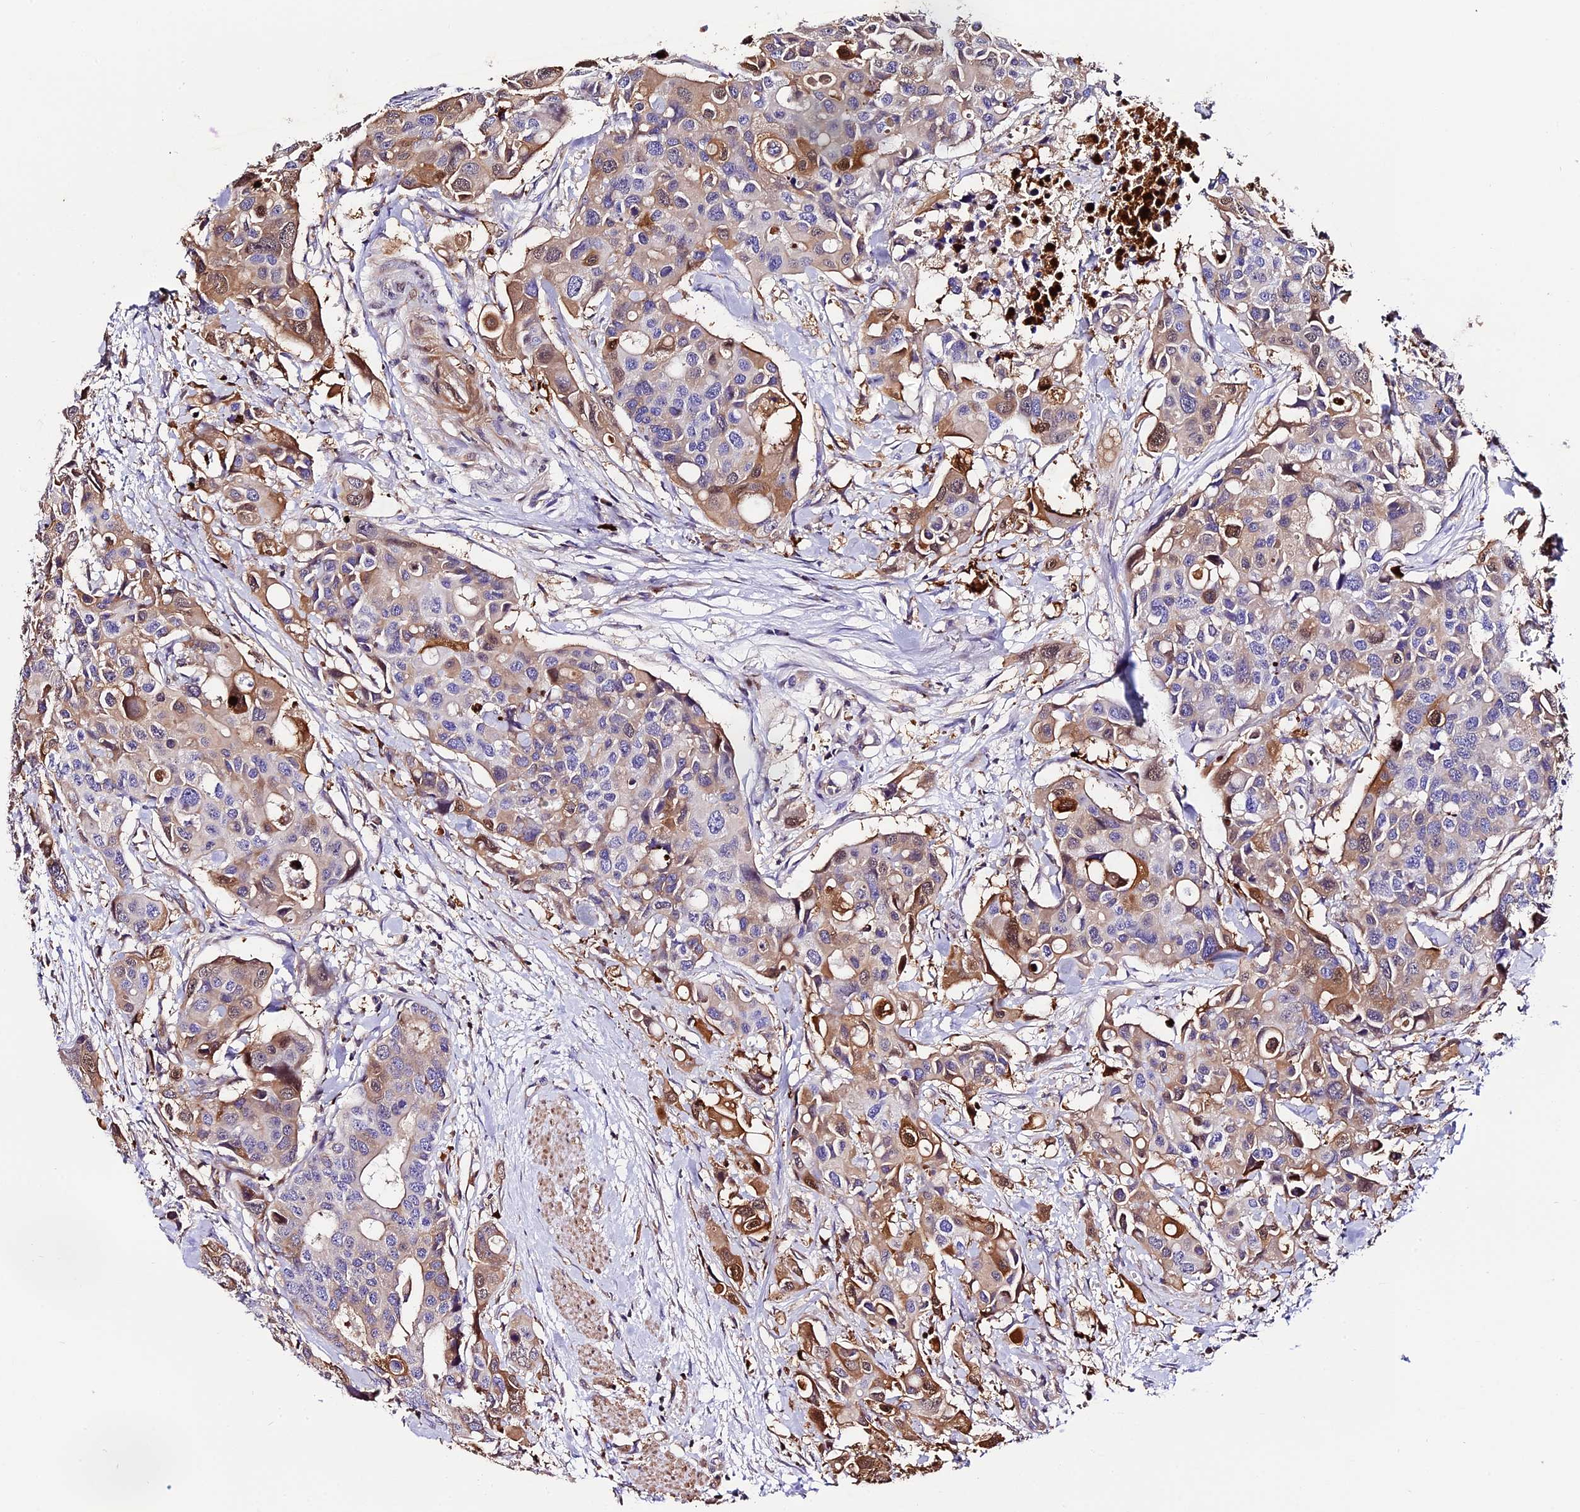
{"staining": {"intensity": "moderate", "quantity": "<25%", "location": "cytoplasmic/membranous,nuclear"}, "tissue": "colorectal cancer", "cell_type": "Tumor cells", "image_type": "cancer", "snomed": [{"axis": "morphology", "description": "Adenocarcinoma, NOS"}, {"axis": "topography", "description": "Colon"}], "caption": "This image shows IHC staining of colorectal cancer, with low moderate cytoplasmic/membranous and nuclear positivity in about <25% of tumor cells.", "gene": "MAP3K7CL", "patient": {"sex": "male", "age": 77}}